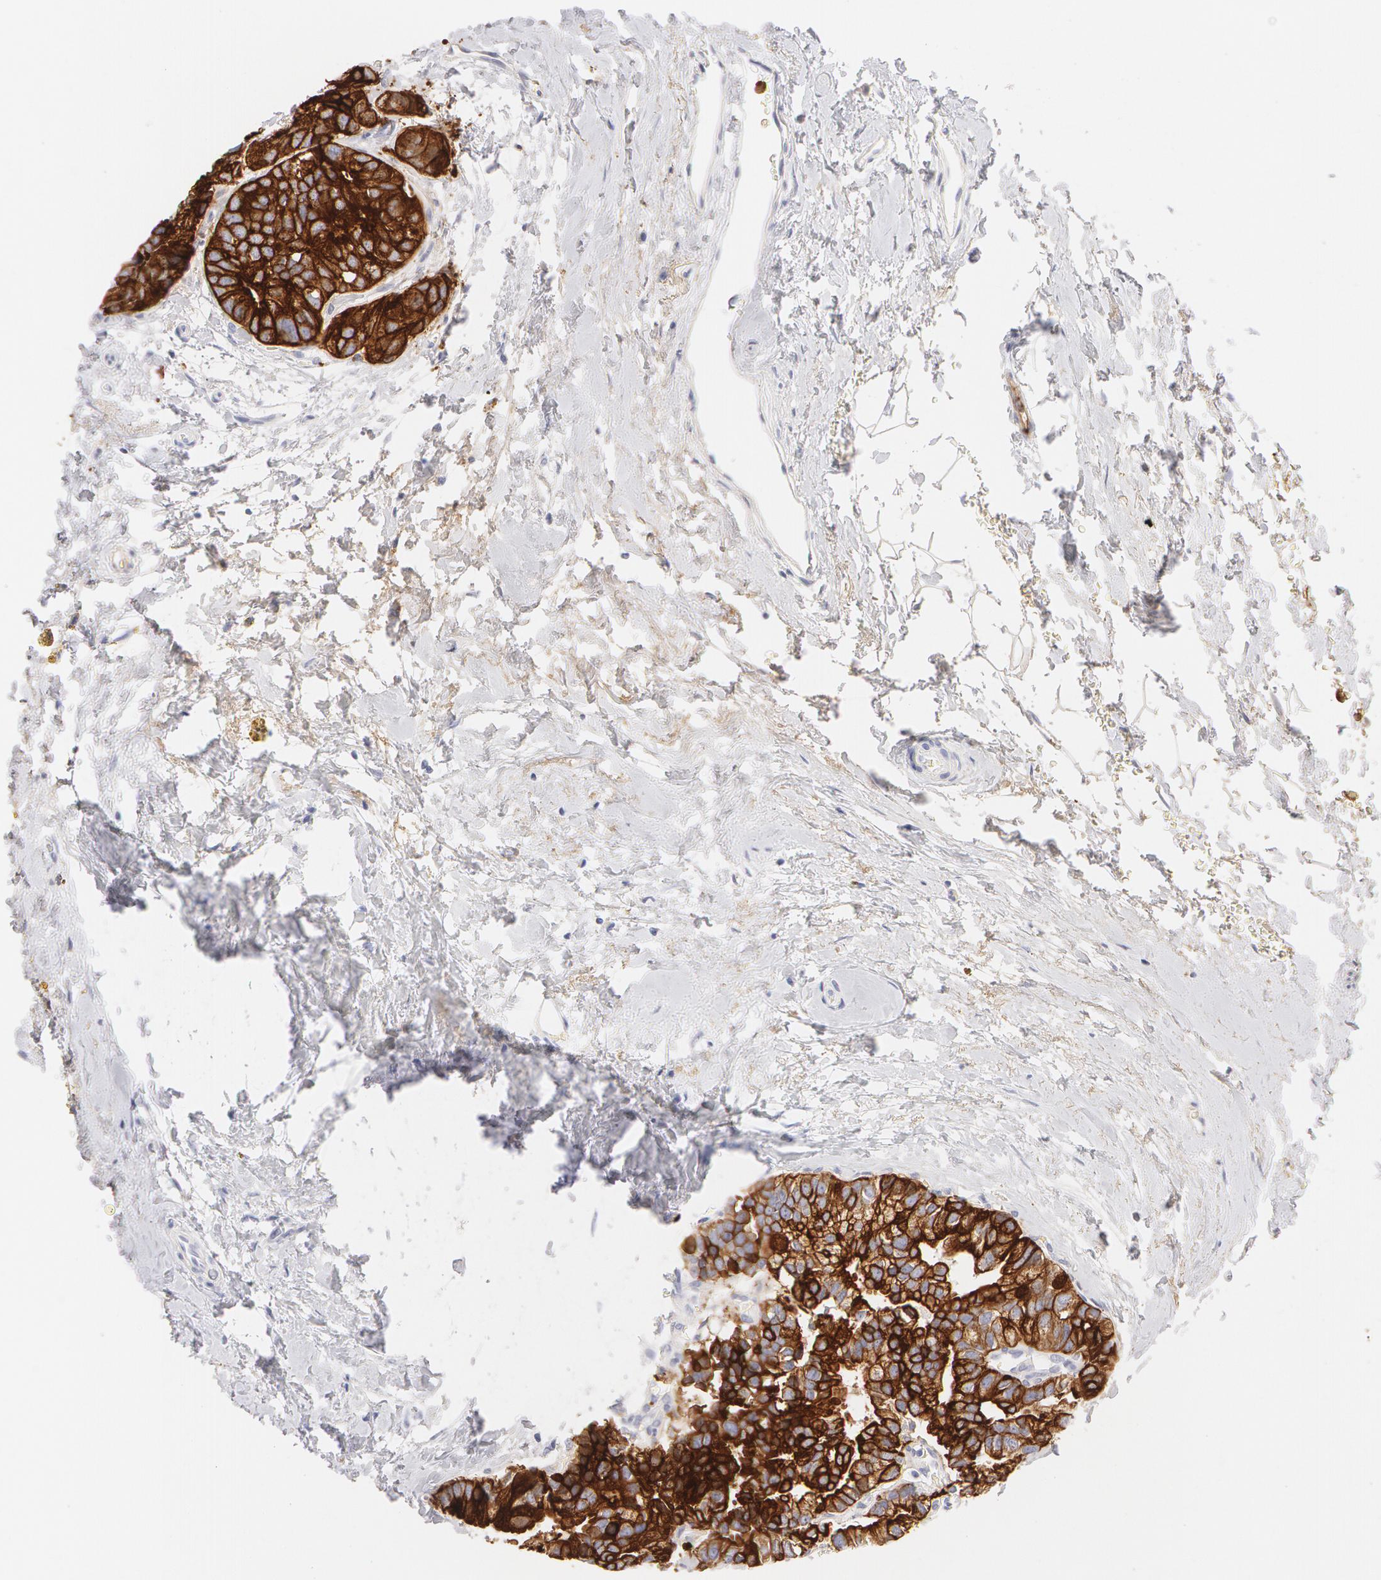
{"staining": {"intensity": "strong", "quantity": ">75%", "location": "cytoplasmic/membranous"}, "tissue": "breast cancer", "cell_type": "Tumor cells", "image_type": "cancer", "snomed": [{"axis": "morphology", "description": "Duct carcinoma"}, {"axis": "topography", "description": "Breast"}], "caption": "Tumor cells exhibit high levels of strong cytoplasmic/membranous staining in approximately >75% of cells in human intraductal carcinoma (breast).", "gene": "KRT8", "patient": {"sex": "female", "age": 69}}